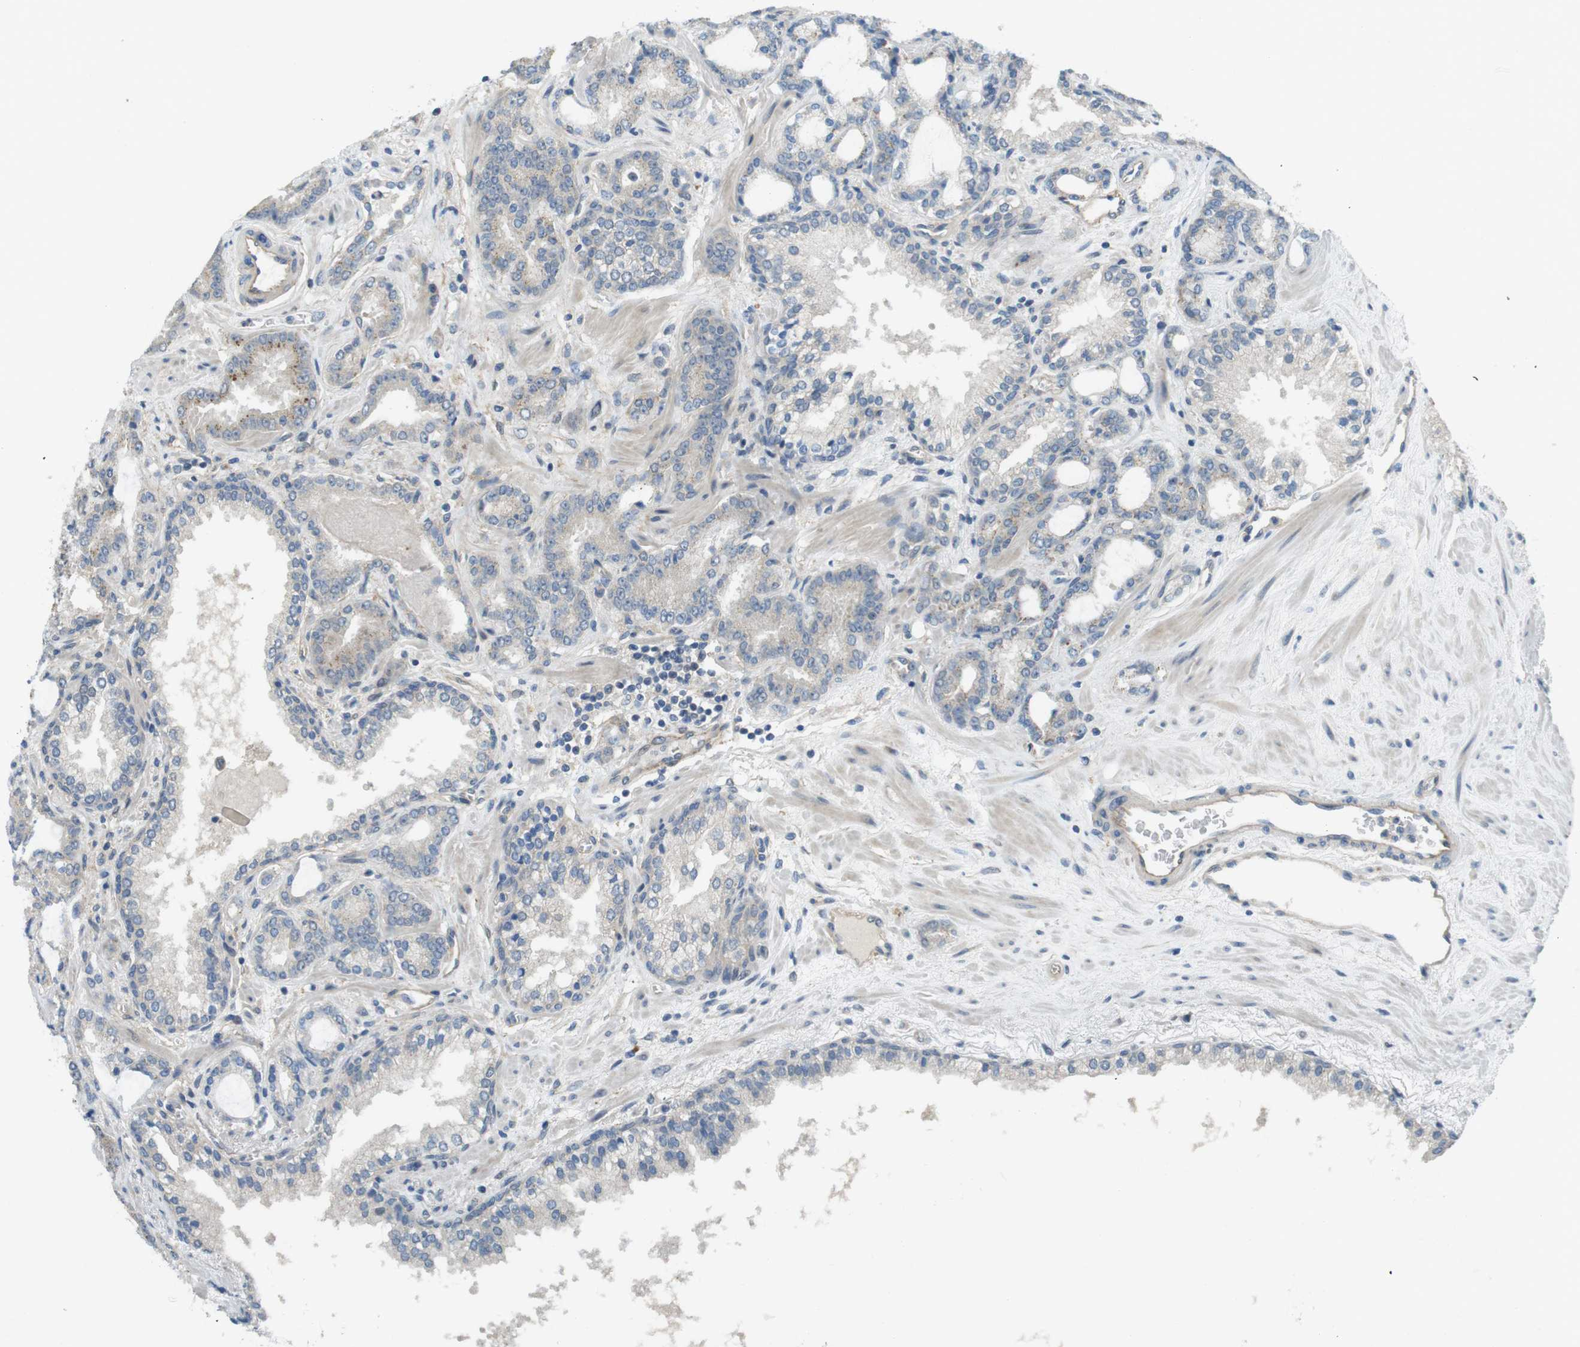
{"staining": {"intensity": "negative", "quantity": "none", "location": "none"}, "tissue": "prostate cancer", "cell_type": "Tumor cells", "image_type": "cancer", "snomed": [{"axis": "morphology", "description": "Adenocarcinoma, Low grade"}, {"axis": "topography", "description": "Prostate"}], "caption": "IHC image of neoplastic tissue: human prostate cancer stained with DAB (3,3'-diaminobenzidine) shows no significant protein positivity in tumor cells.", "gene": "ABHD15", "patient": {"sex": "male", "age": 60}}